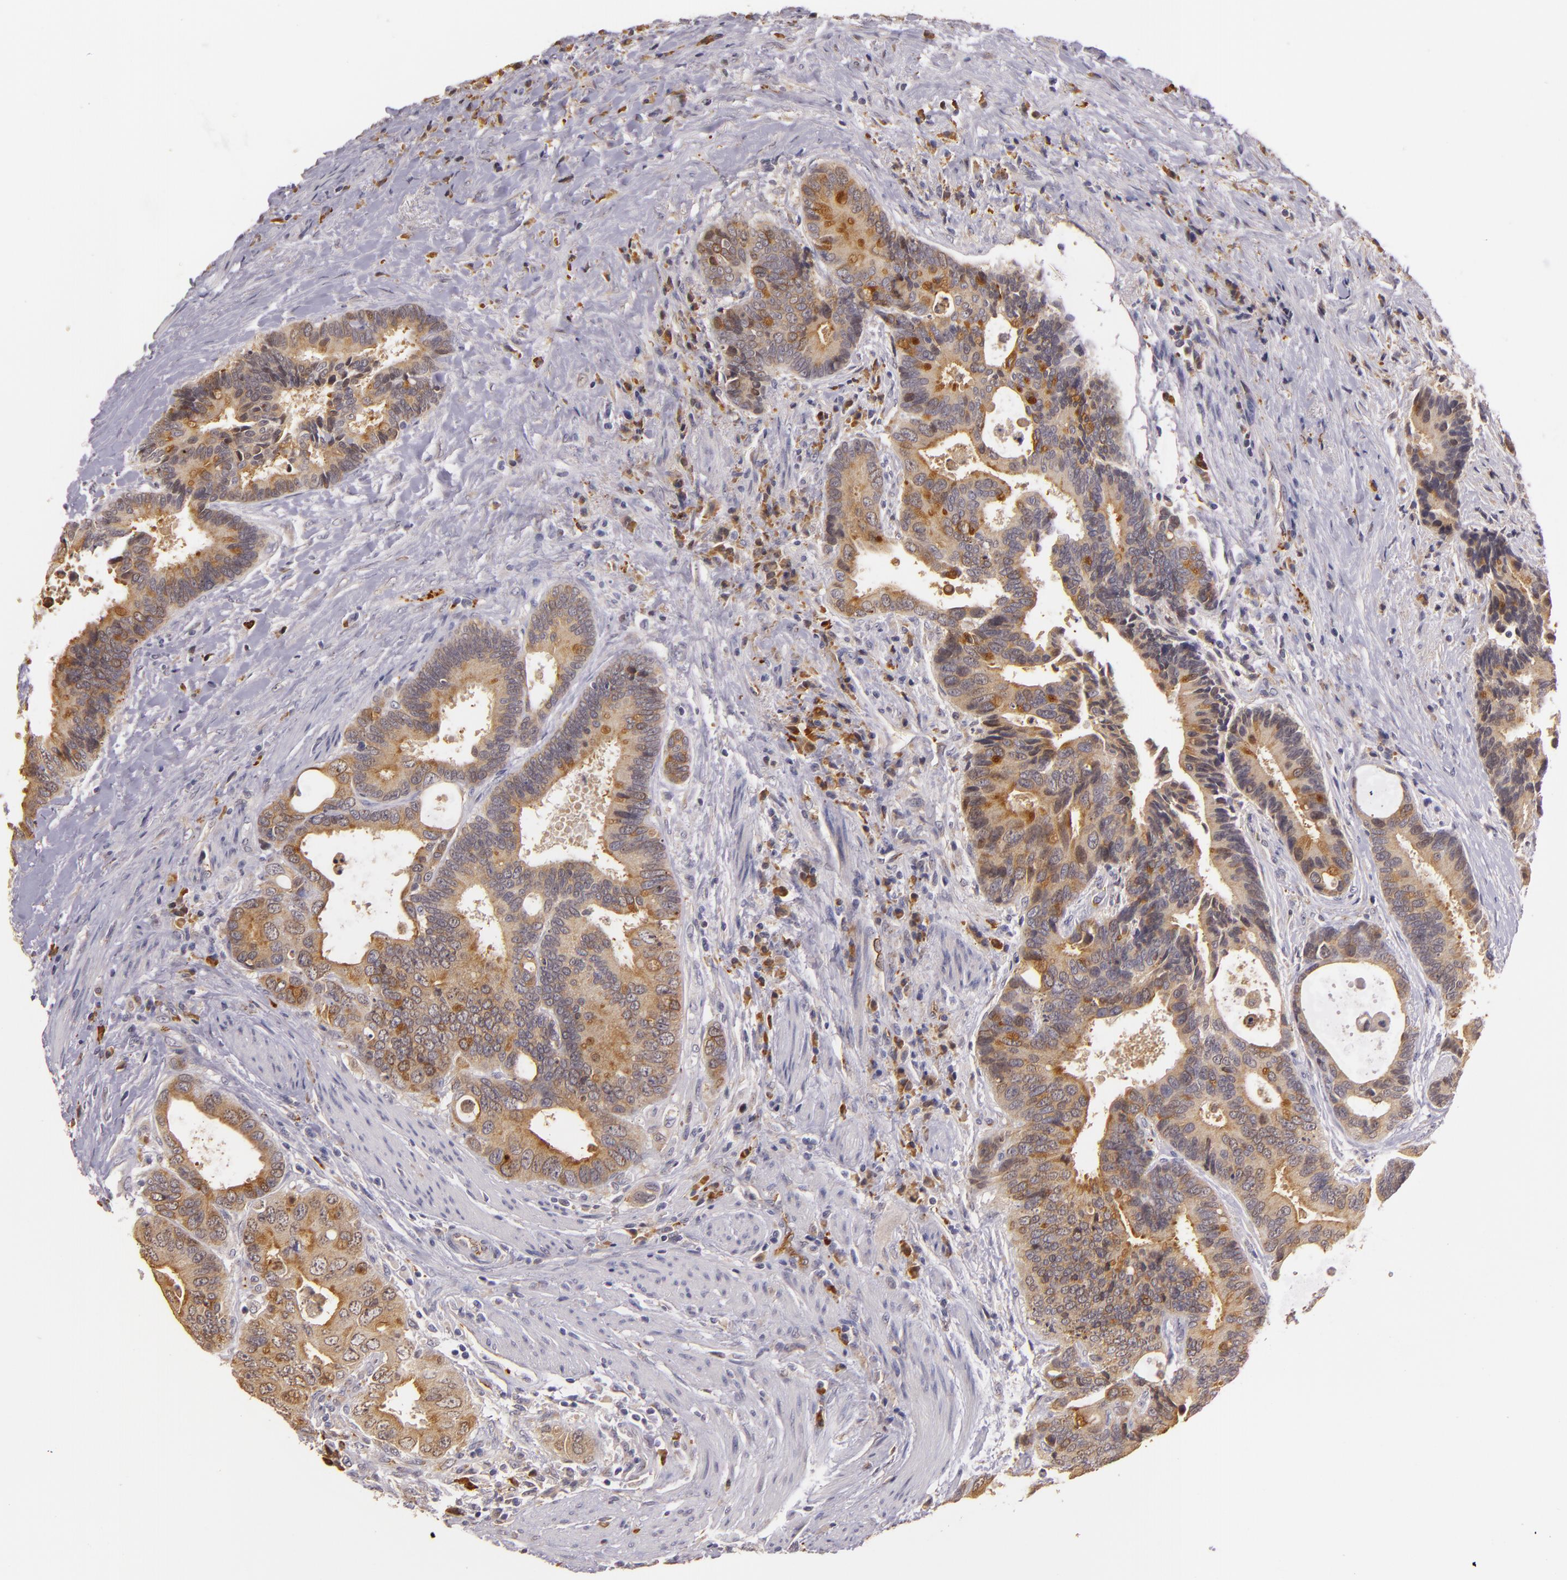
{"staining": {"intensity": "moderate", "quantity": ">75%", "location": "cytoplasmic/membranous"}, "tissue": "colorectal cancer", "cell_type": "Tumor cells", "image_type": "cancer", "snomed": [{"axis": "morphology", "description": "Adenocarcinoma, NOS"}, {"axis": "topography", "description": "Rectum"}], "caption": "Protein positivity by immunohistochemistry demonstrates moderate cytoplasmic/membranous positivity in about >75% of tumor cells in adenocarcinoma (colorectal). (DAB (3,3'-diaminobenzidine) IHC, brown staining for protein, blue staining for nuclei).", "gene": "SYTL4", "patient": {"sex": "female", "age": 67}}